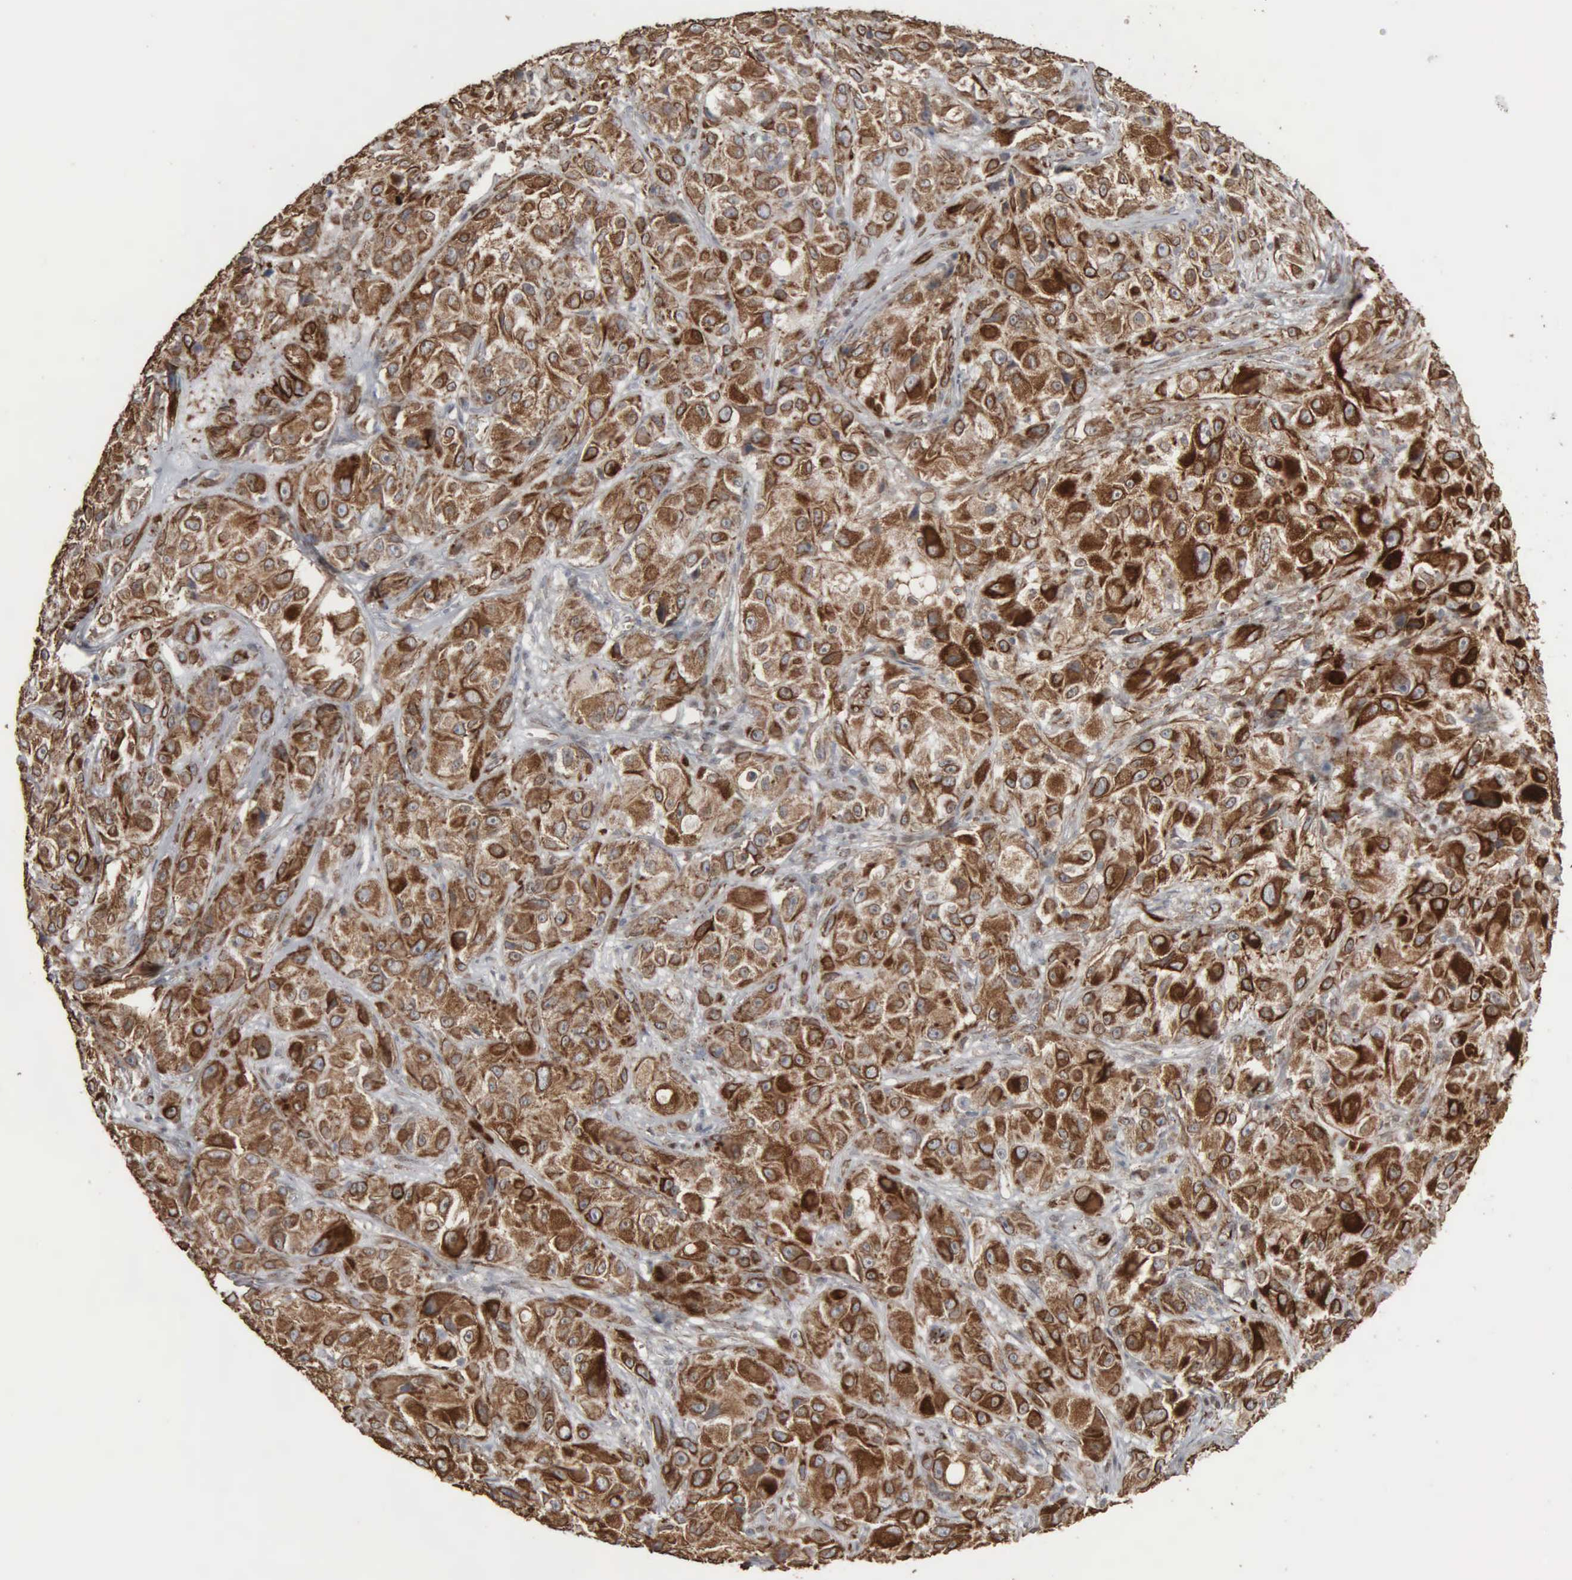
{"staining": {"intensity": "strong", "quantity": "25%-75%", "location": "cytoplasmic/membranous,nuclear"}, "tissue": "melanoma", "cell_type": "Tumor cells", "image_type": "cancer", "snomed": [{"axis": "morphology", "description": "Malignant melanoma, NOS"}, {"axis": "topography", "description": "Skin"}], "caption": "A brown stain highlights strong cytoplasmic/membranous and nuclear positivity of a protein in melanoma tumor cells.", "gene": "CCNE1", "patient": {"sex": "male", "age": 56}}